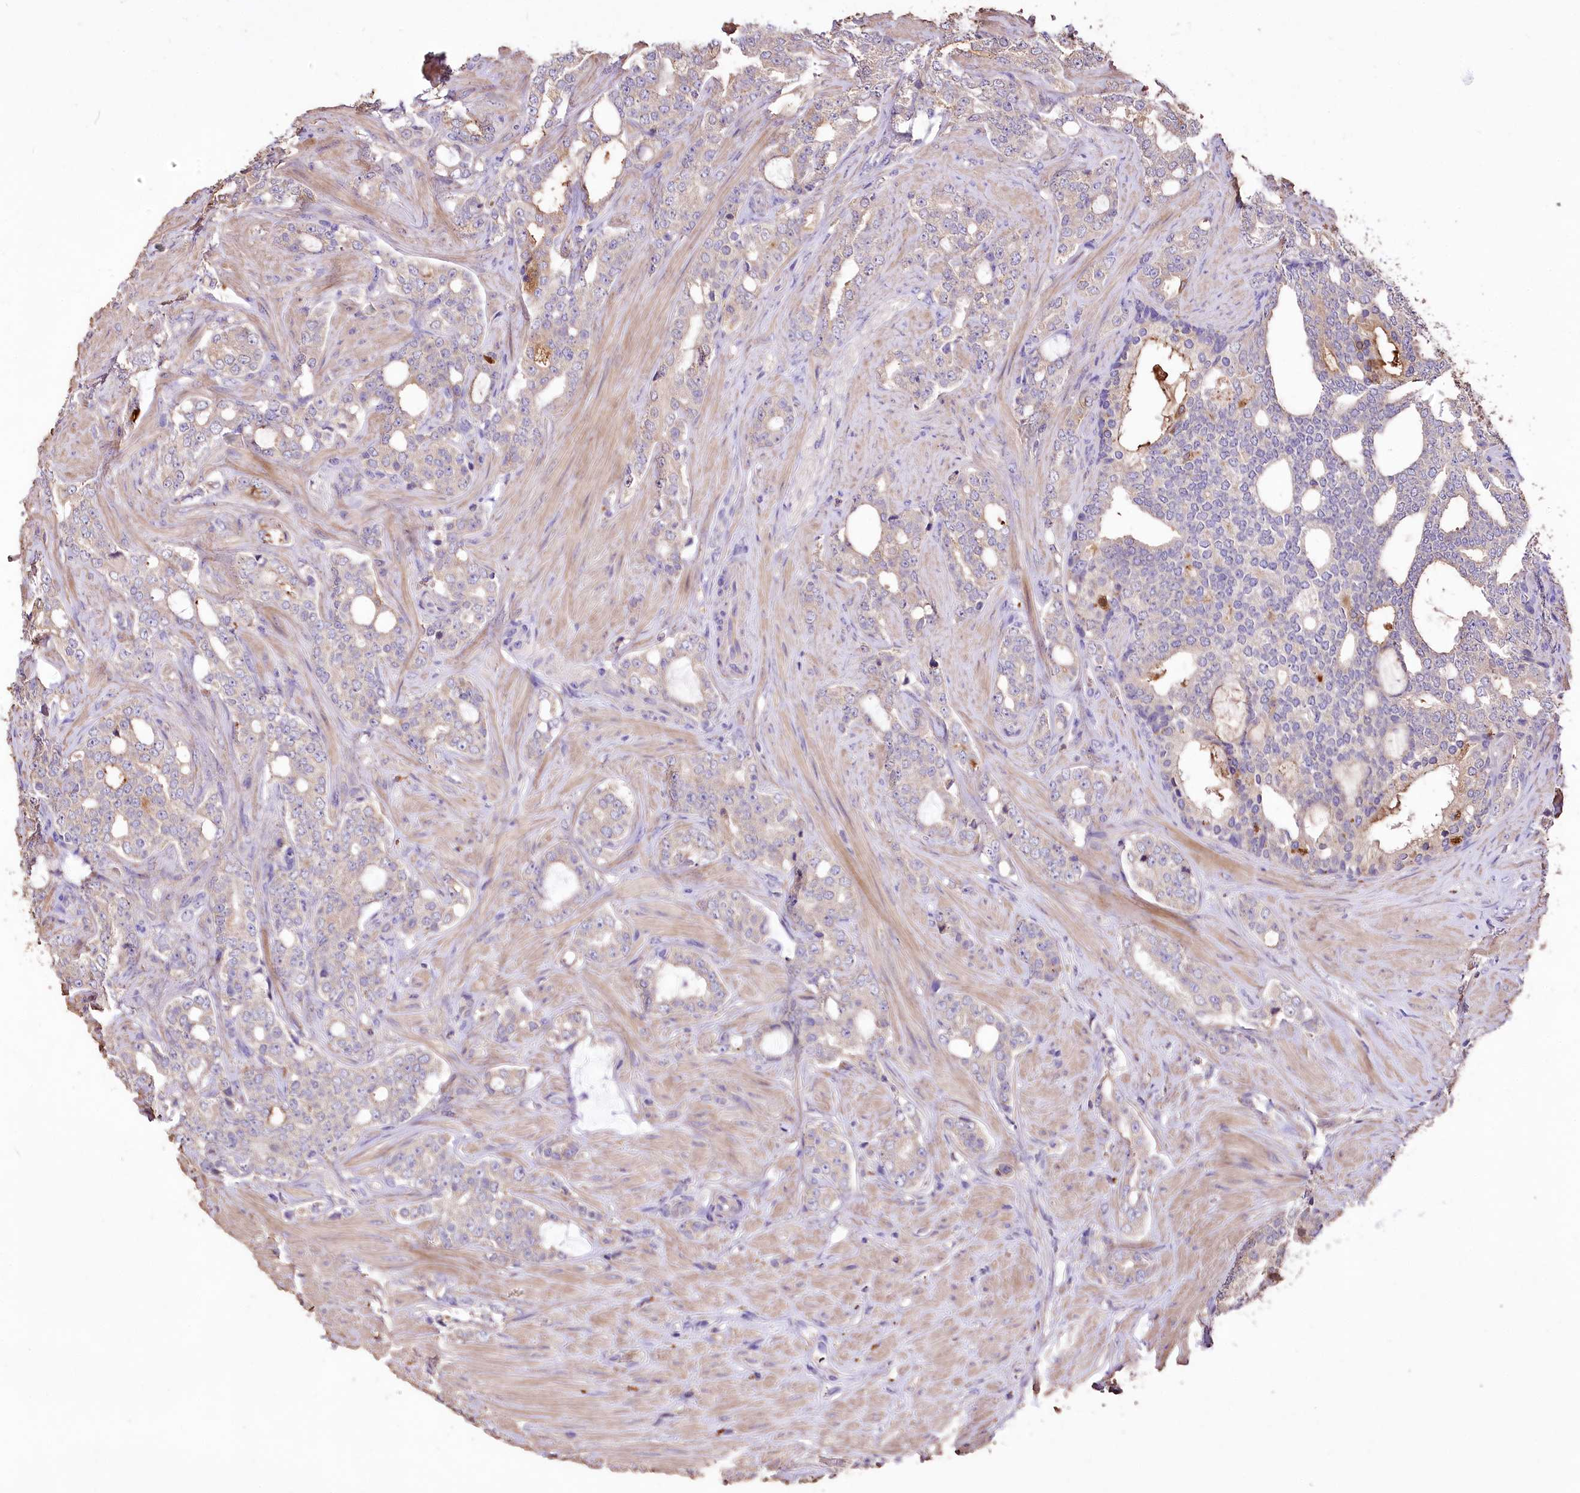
{"staining": {"intensity": "weak", "quantity": "25%-75%", "location": "cytoplasmic/membranous"}, "tissue": "prostate cancer", "cell_type": "Tumor cells", "image_type": "cancer", "snomed": [{"axis": "morphology", "description": "Adenocarcinoma, High grade"}, {"axis": "topography", "description": "Prostate"}], "caption": "Protein expression analysis of adenocarcinoma (high-grade) (prostate) demonstrates weak cytoplasmic/membranous expression in approximately 25%-75% of tumor cells.", "gene": "PCYOX1L", "patient": {"sex": "male", "age": 64}}